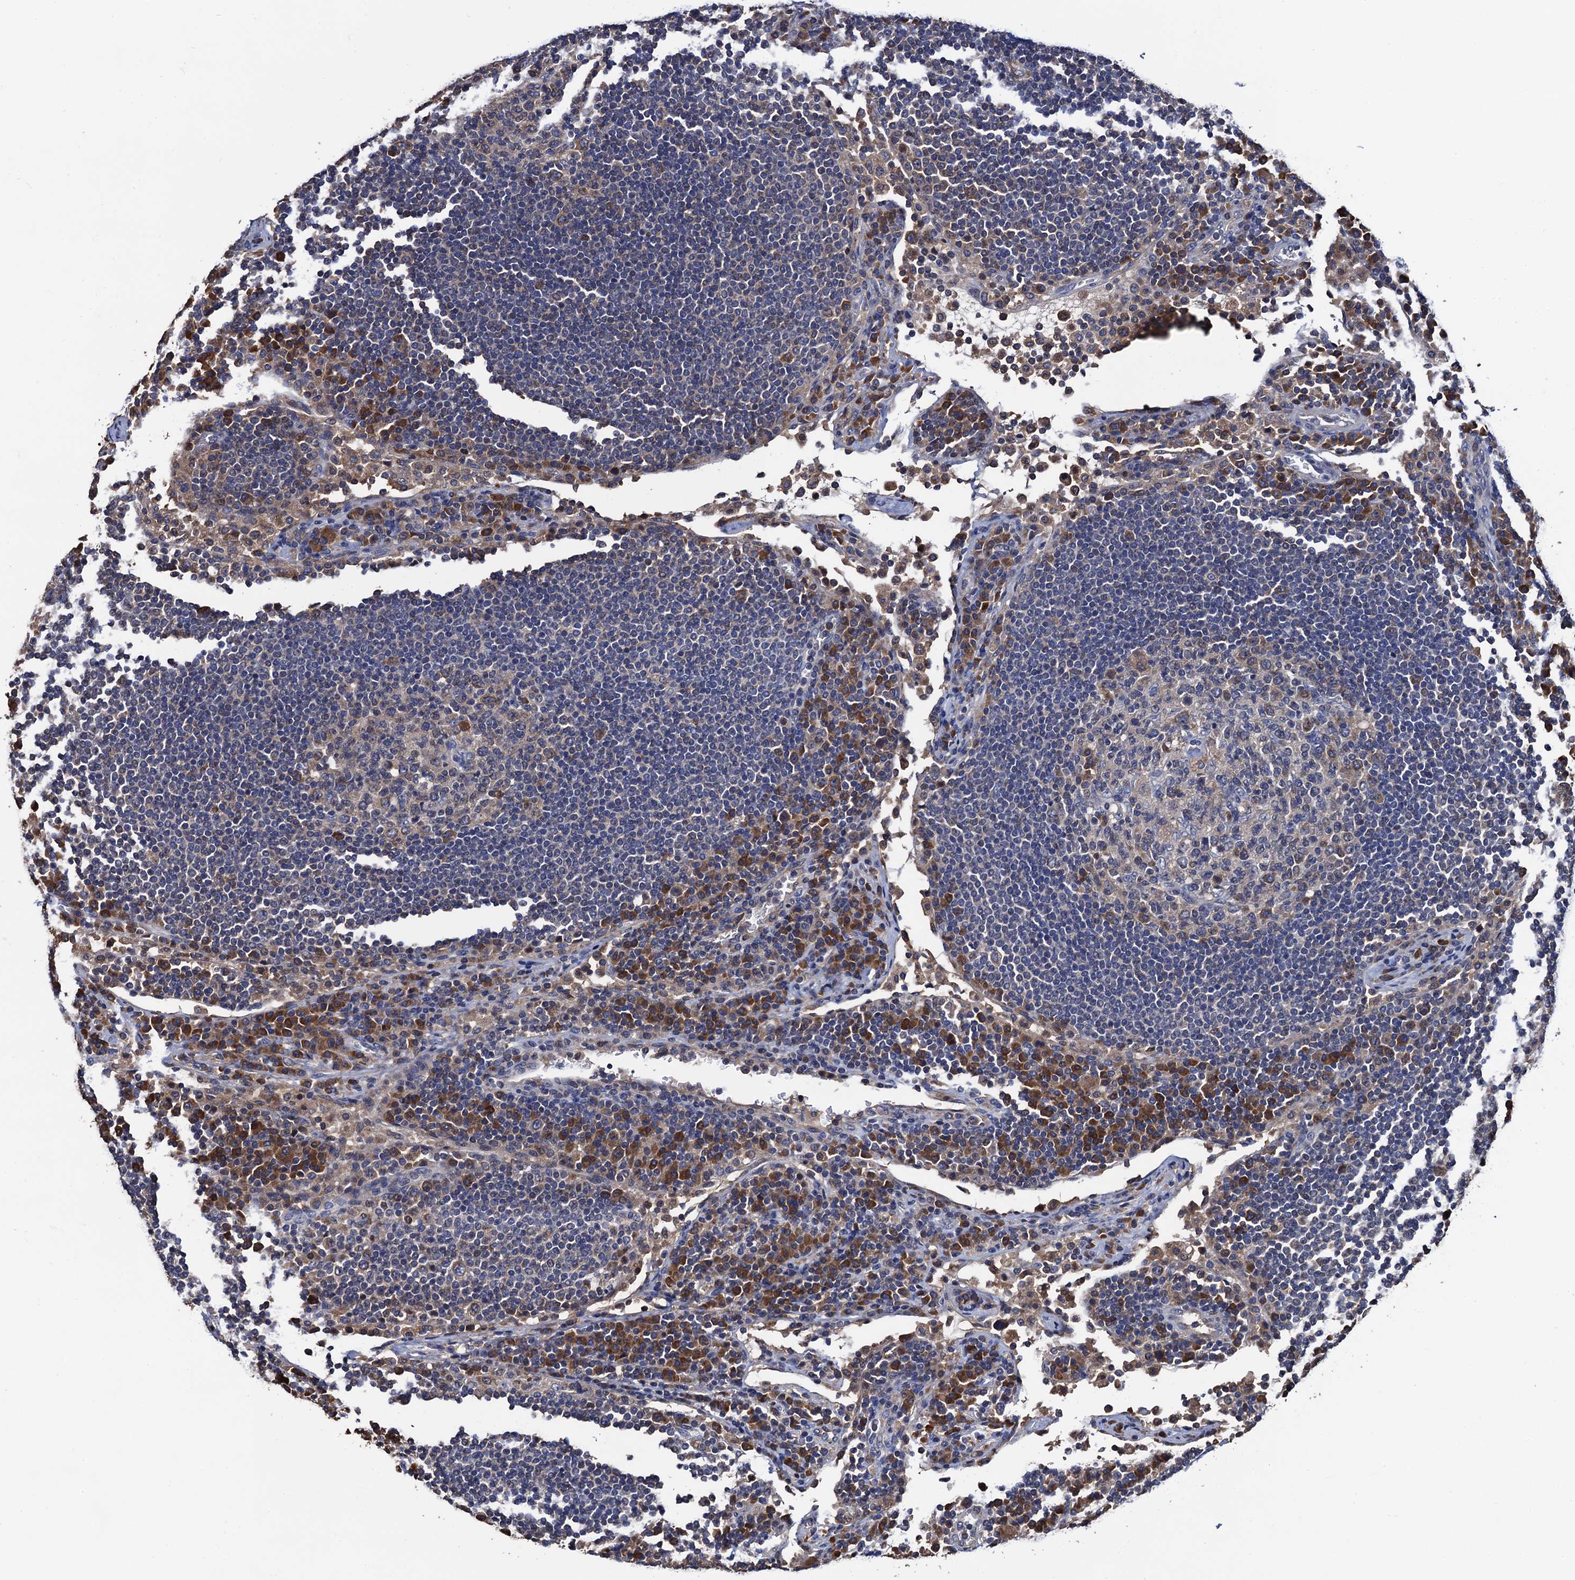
{"staining": {"intensity": "weak", "quantity": "25%-75%", "location": "cytoplasmic/membranous"}, "tissue": "lymph node", "cell_type": "Germinal center cells", "image_type": "normal", "snomed": [{"axis": "morphology", "description": "Normal tissue, NOS"}, {"axis": "topography", "description": "Lymph node"}], "caption": "Protein staining of normal lymph node displays weak cytoplasmic/membranous positivity in about 25%-75% of germinal center cells.", "gene": "RGS11", "patient": {"sex": "female", "age": 53}}